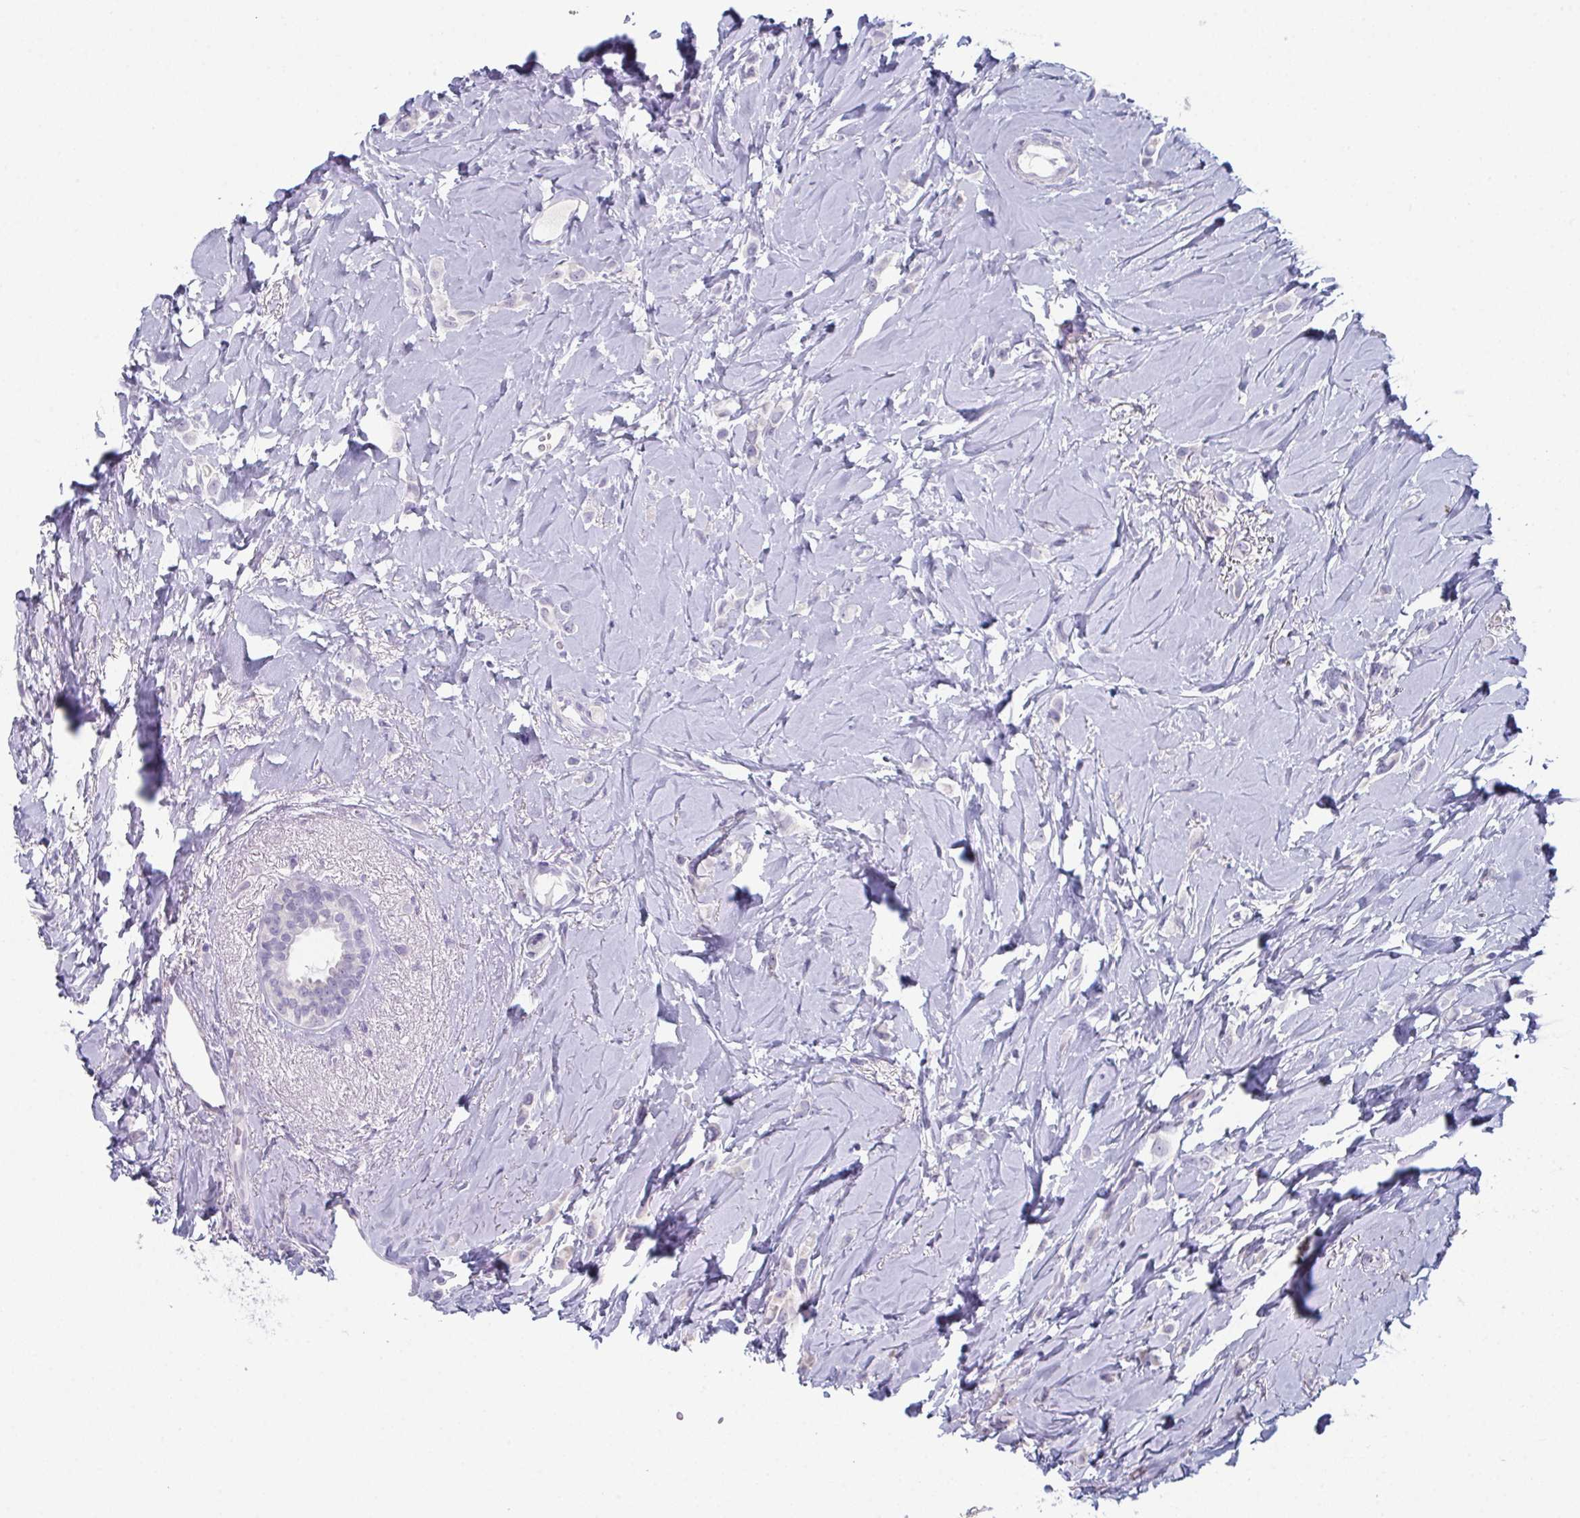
{"staining": {"intensity": "negative", "quantity": "none", "location": "none"}, "tissue": "breast cancer", "cell_type": "Tumor cells", "image_type": "cancer", "snomed": [{"axis": "morphology", "description": "Lobular carcinoma"}, {"axis": "topography", "description": "Breast"}], "caption": "A high-resolution photomicrograph shows immunohistochemistry staining of lobular carcinoma (breast), which reveals no significant positivity in tumor cells. (DAB (3,3'-diaminobenzidine) IHC visualized using brightfield microscopy, high magnification).", "gene": "ENKUR", "patient": {"sex": "female", "age": 66}}